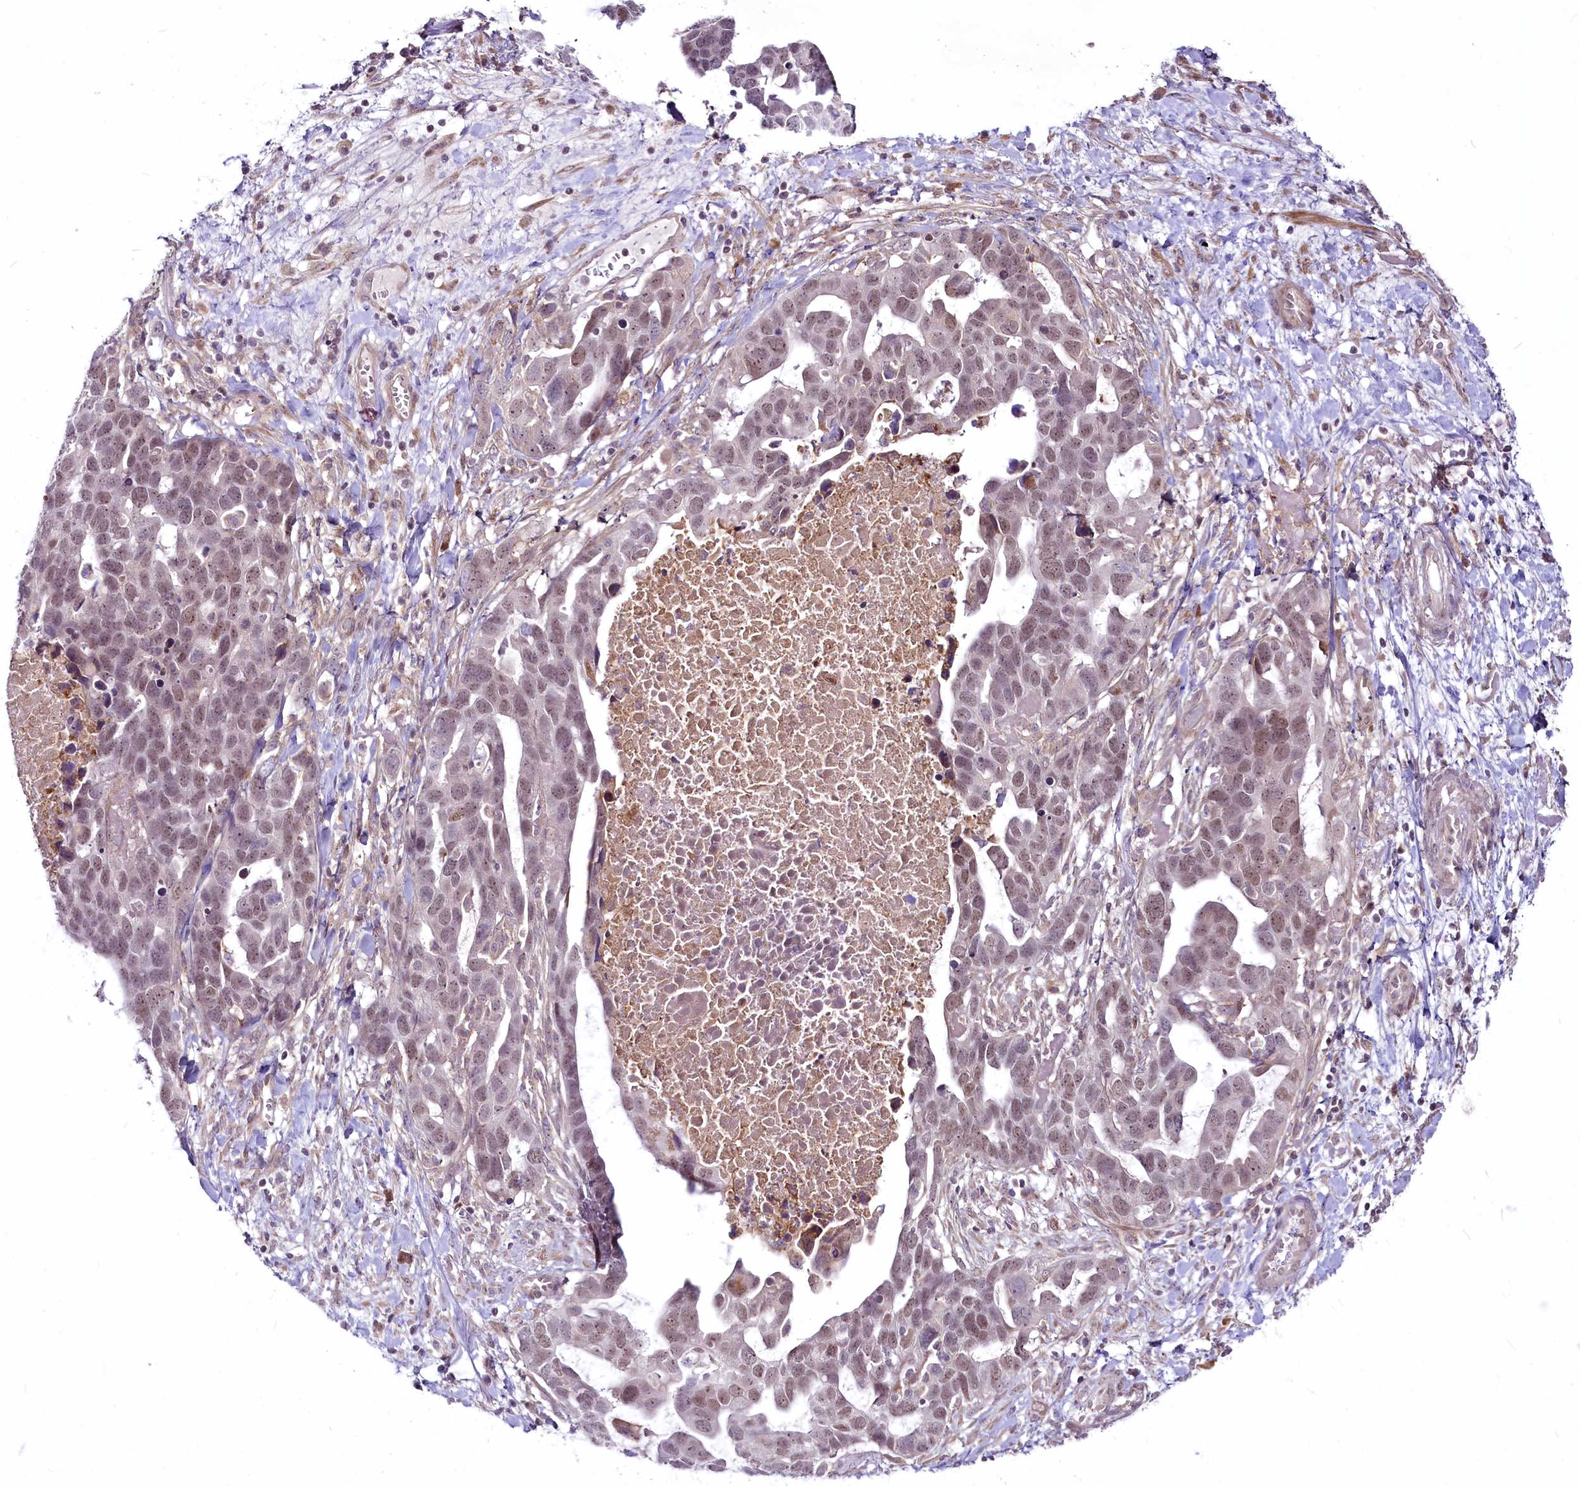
{"staining": {"intensity": "weak", "quantity": ">75%", "location": "nuclear"}, "tissue": "ovarian cancer", "cell_type": "Tumor cells", "image_type": "cancer", "snomed": [{"axis": "morphology", "description": "Cystadenocarcinoma, serous, NOS"}, {"axis": "topography", "description": "Ovary"}], "caption": "IHC histopathology image of neoplastic tissue: ovarian cancer stained using immunohistochemistry (IHC) reveals low levels of weak protein expression localized specifically in the nuclear of tumor cells, appearing as a nuclear brown color.", "gene": "RSBN1", "patient": {"sex": "female", "age": 54}}